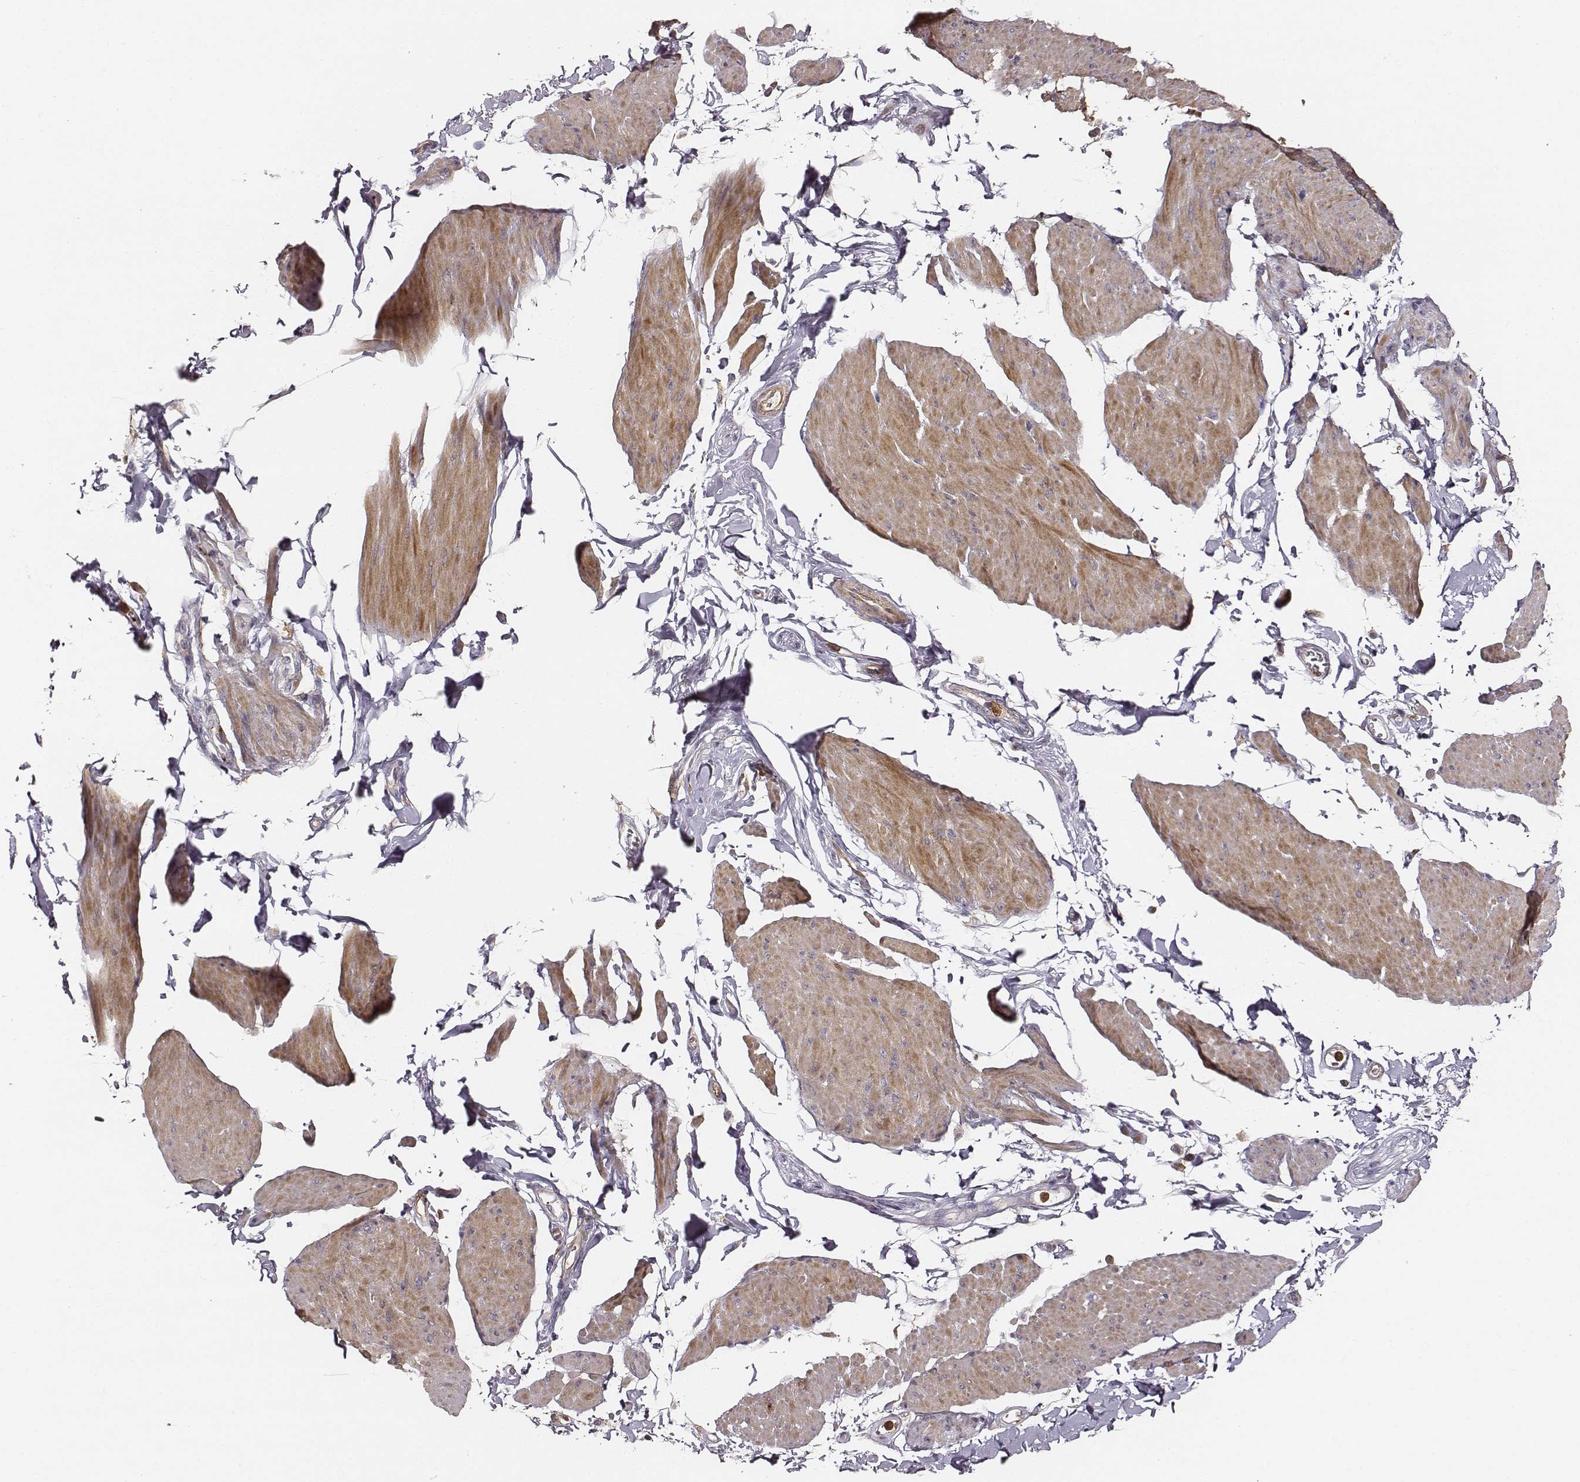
{"staining": {"intensity": "moderate", "quantity": ">75%", "location": "cytoplasmic/membranous"}, "tissue": "smooth muscle", "cell_type": "Smooth muscle cells", "image_type": "normal", "snomed": [{"axis": "morphology", "description": "Normal tissue, NOS"}, {"axis": "topography", "description": "Adipose tissue"}, {"axis": "topography", "description": "Smooth muscle"}, {"axis": "topography", "description": "Peripheral nerve tissue"}], "caption": "The immunohistochemical stain labels moderate cytoplasmic/membranous positivity in smooth muscle cells of unremarkable smooth muscle.", "gene": "ZYX", "patient": {"sex": "male", "age": 83}}